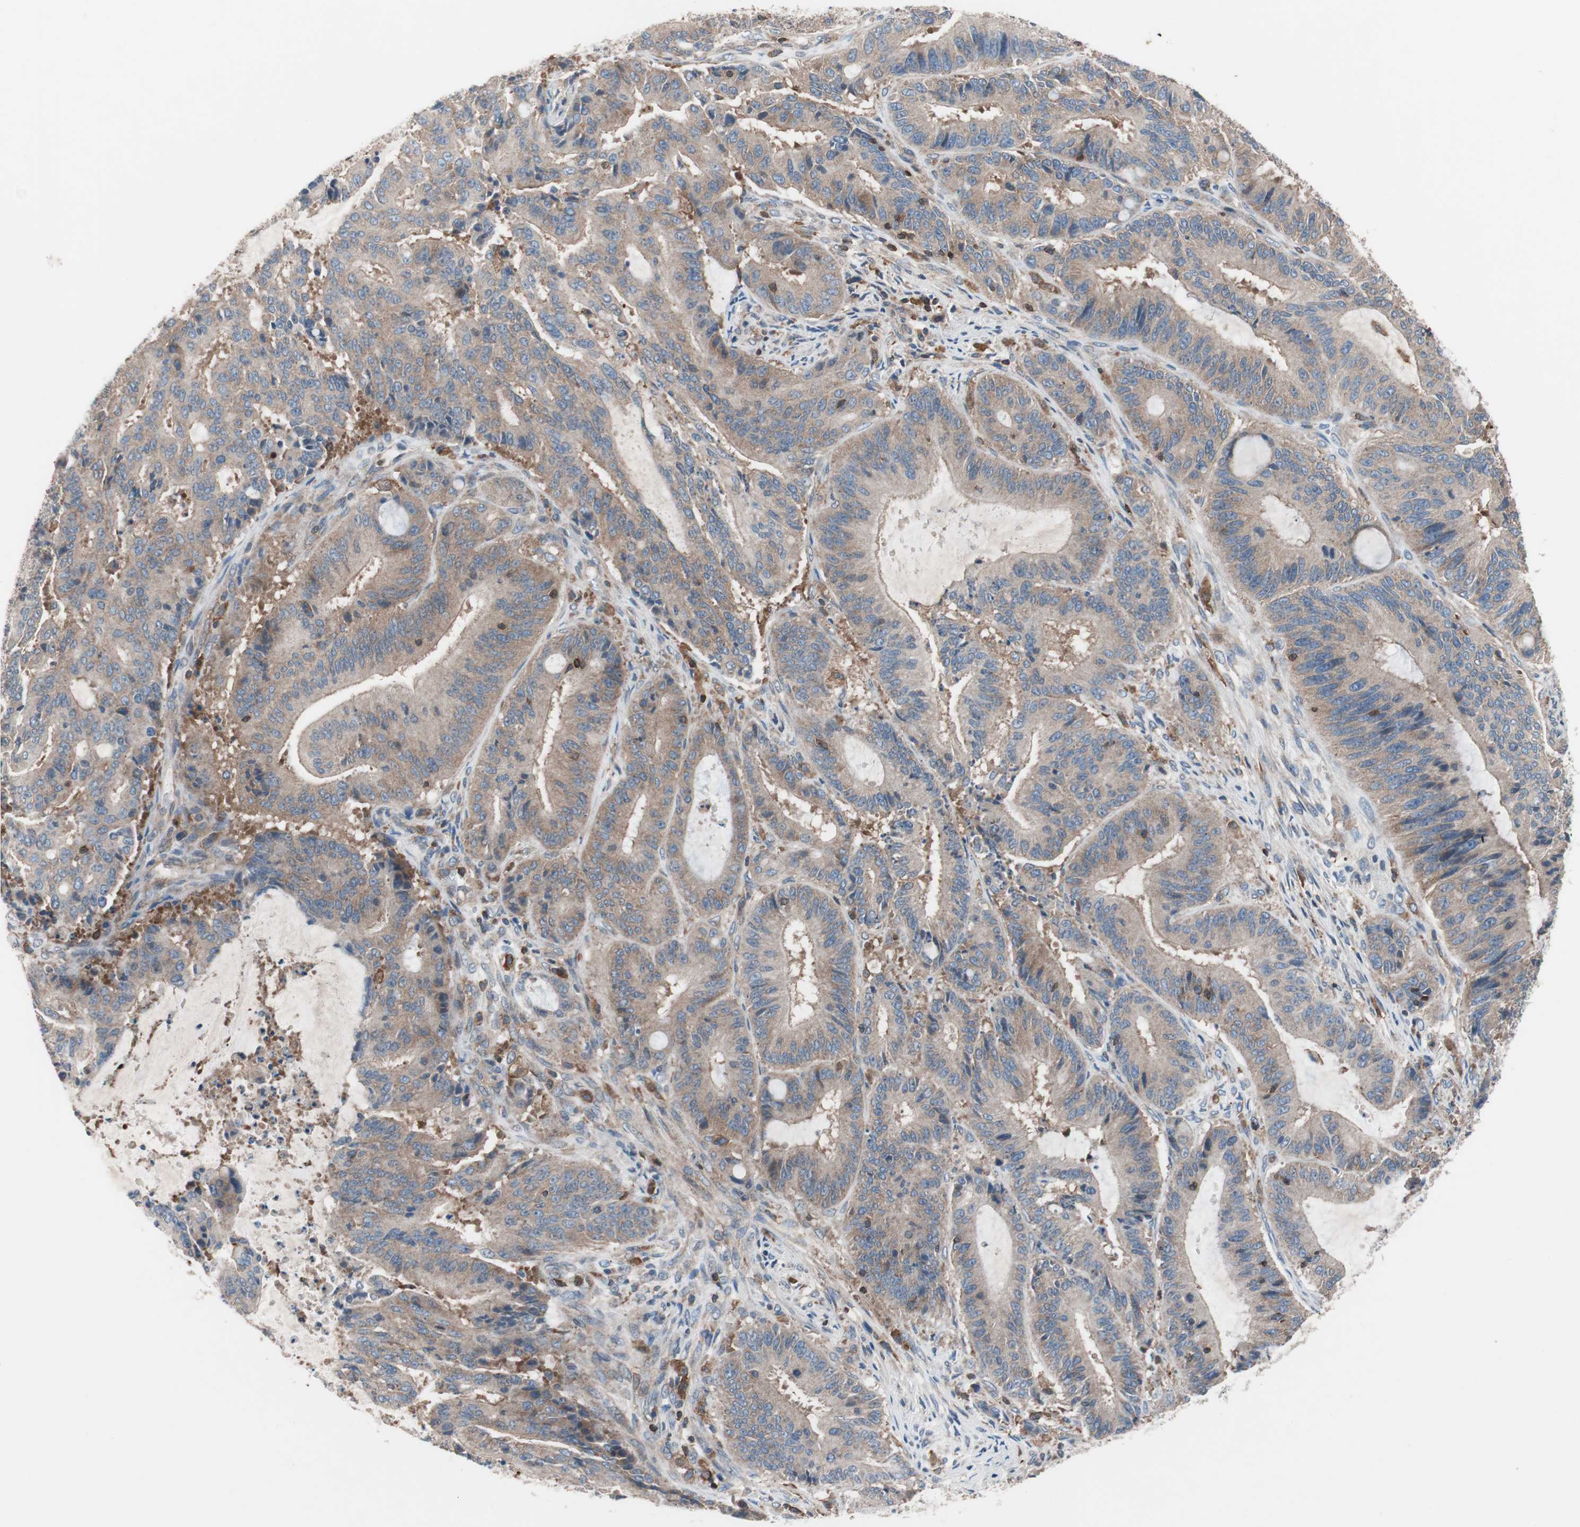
{"staining": {"intensity": "moderate", "quantity": ">75%", "location": "cytoplasmic/membranous"}, "tissue": "liver cancer", "cell_type": "Tumor cells", "image_type": "cancer", "snomed": [{"axis": "morphology", "description": "Cholangiocarcinoma"}, {"axis": "topography", "description": "Liver"}], "caption": "A micrograph showing moderate cytoplasmic/membranous expression in about >75% of tumor cells in liver cancer (cholangiocarcinoma), as visualized by brown immunohistochemical staining.", "gene": "PIK3R1", "patient": {"sex": "female", "age": 73}}